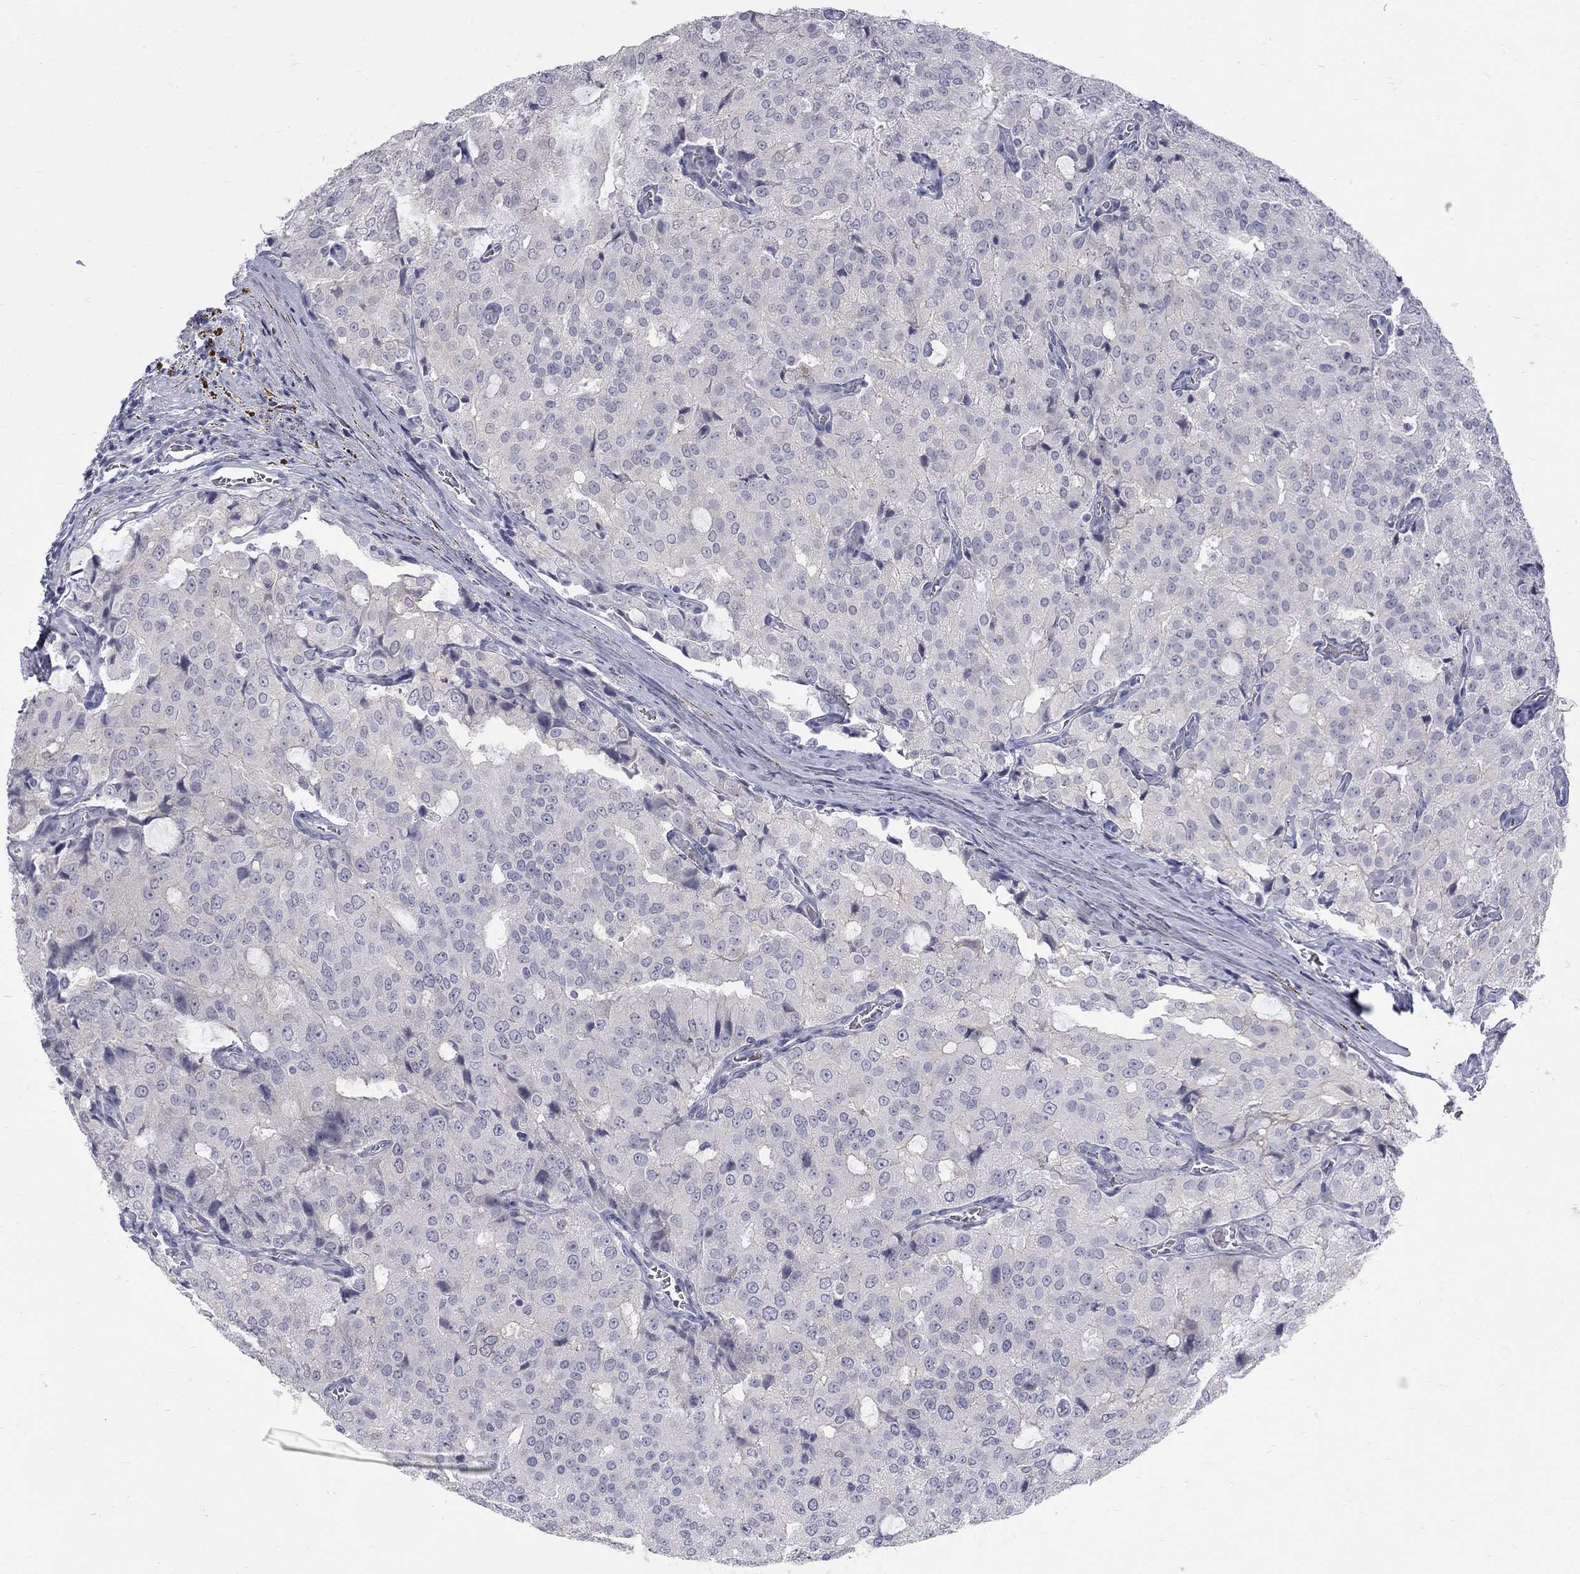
{"staining": {"intensity": "negative", "quantity": "none", "location": "none"}, "tissue": "prostate cancer", "cell_type": "Tumor cells", "image_type": "cancer", "snomed": [{"axis": "morphology", "description": "Adenocarcinoma, NOS"}, {"axis": "topography", "description": "Prostate and seminal vesicle, NOS"}, {"axis": "topography", "description": "Prostate"}], "caption": "A histopathology image of prostate adenocarcinoma stained for a protein demonstrates no brown staining in tumor cells. (DAB (3,3'-diaminobenzidine) immunohistochemistry (IHC) visualized using brightfield microscopy, high magnification).", "gene": "CTNND2", "patient": {"sex": "male", "age": 67}}